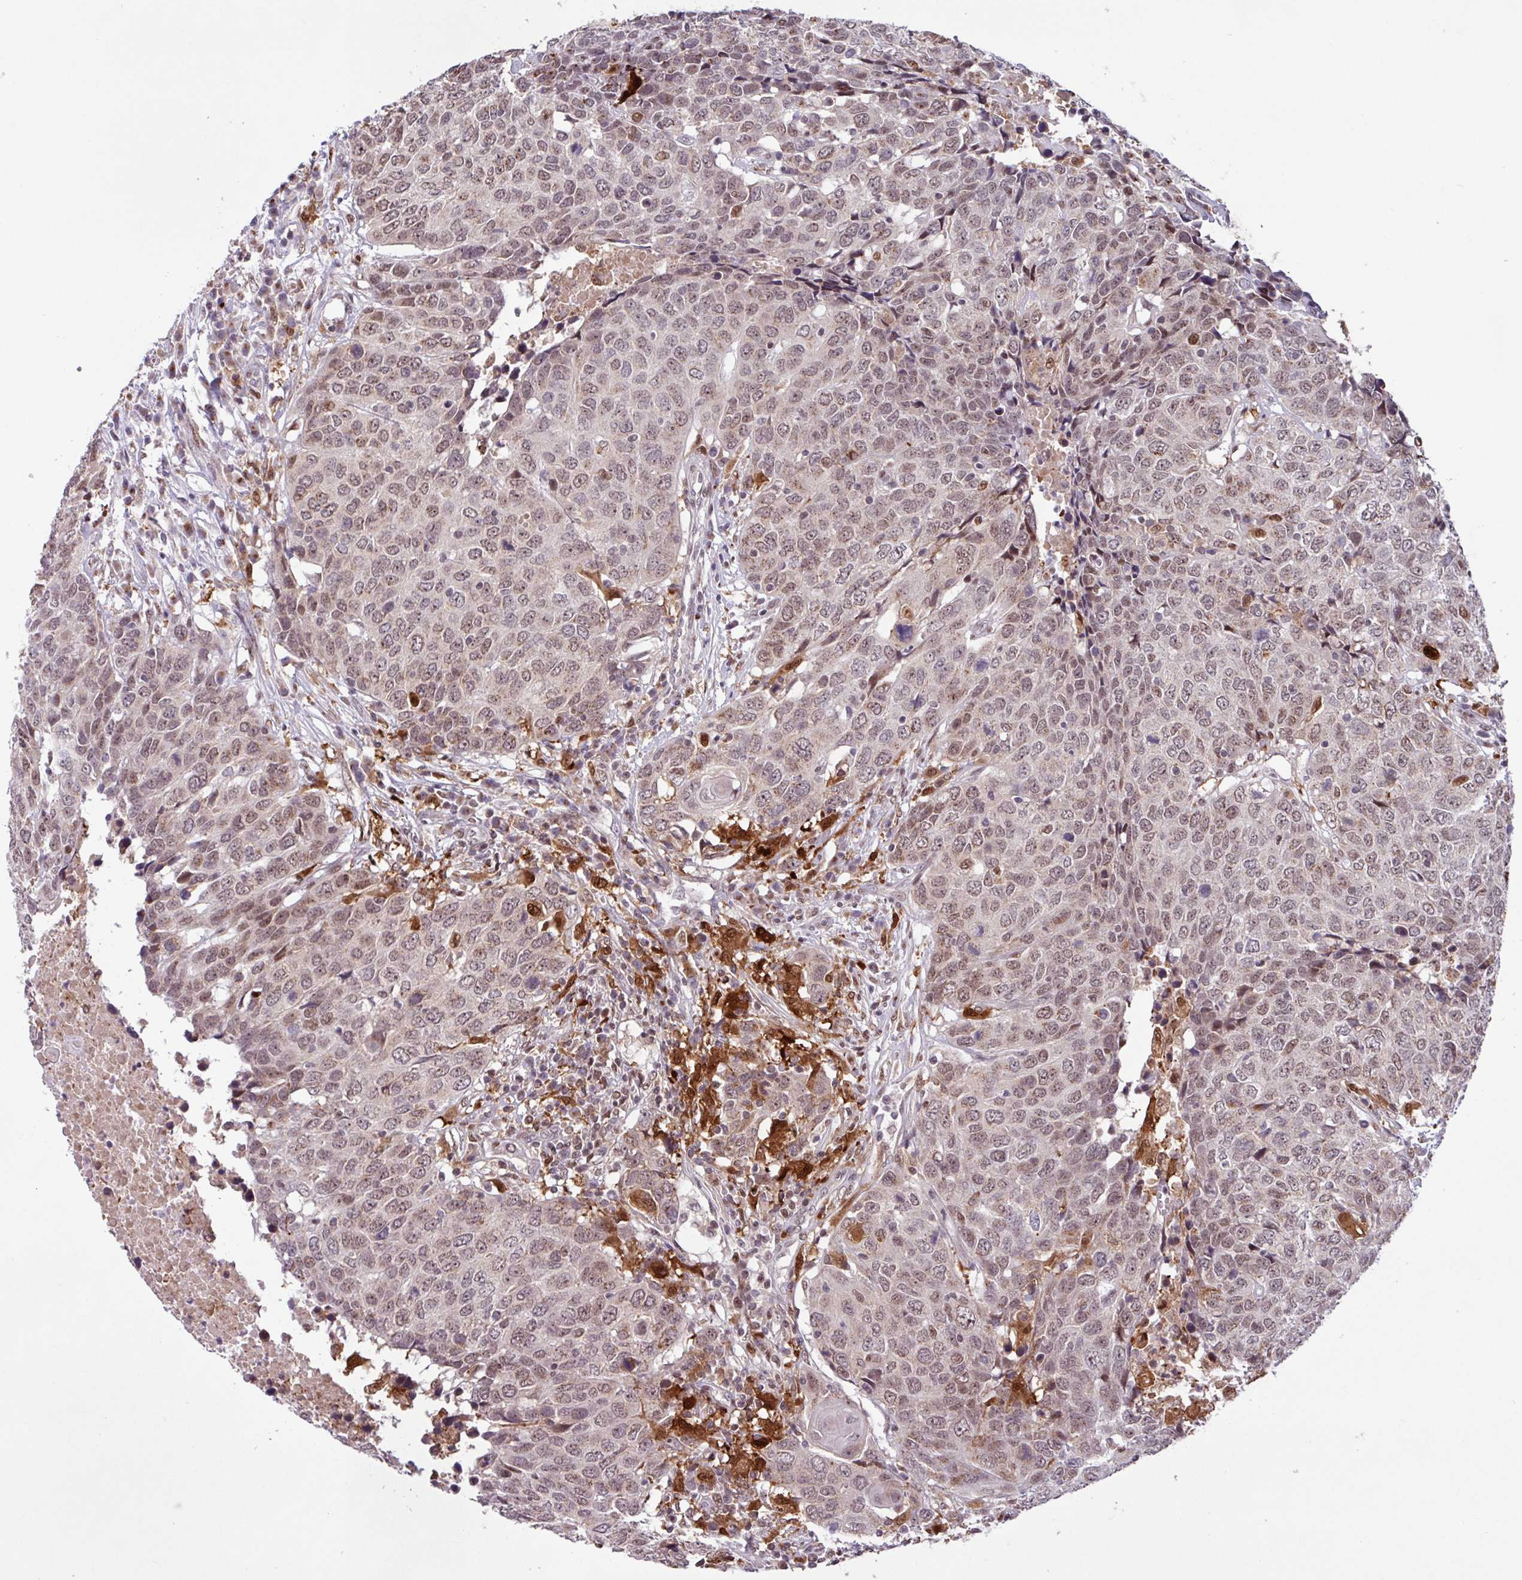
{"staining": {"intensity": "moderate", "quantity": ">75%", "location": "nuclear"}, "tissue": "head and neck cancer", "cell_type": "Tumor cells", "image_type": "cancer", "snomed": [{"axis": "morphology", "description": "Squamous cell carcinoma, NOS"}, {"axis": "topography", "description": "Head-Neck"}], "caption": "Immunohistochemistry (IHC) of head and neck cancer shows medium levels of moderate nuclear expression in approximately >75% of tumor cells.", "gene": "BRD3", "patient": {"sex": "male", "age": 66}}